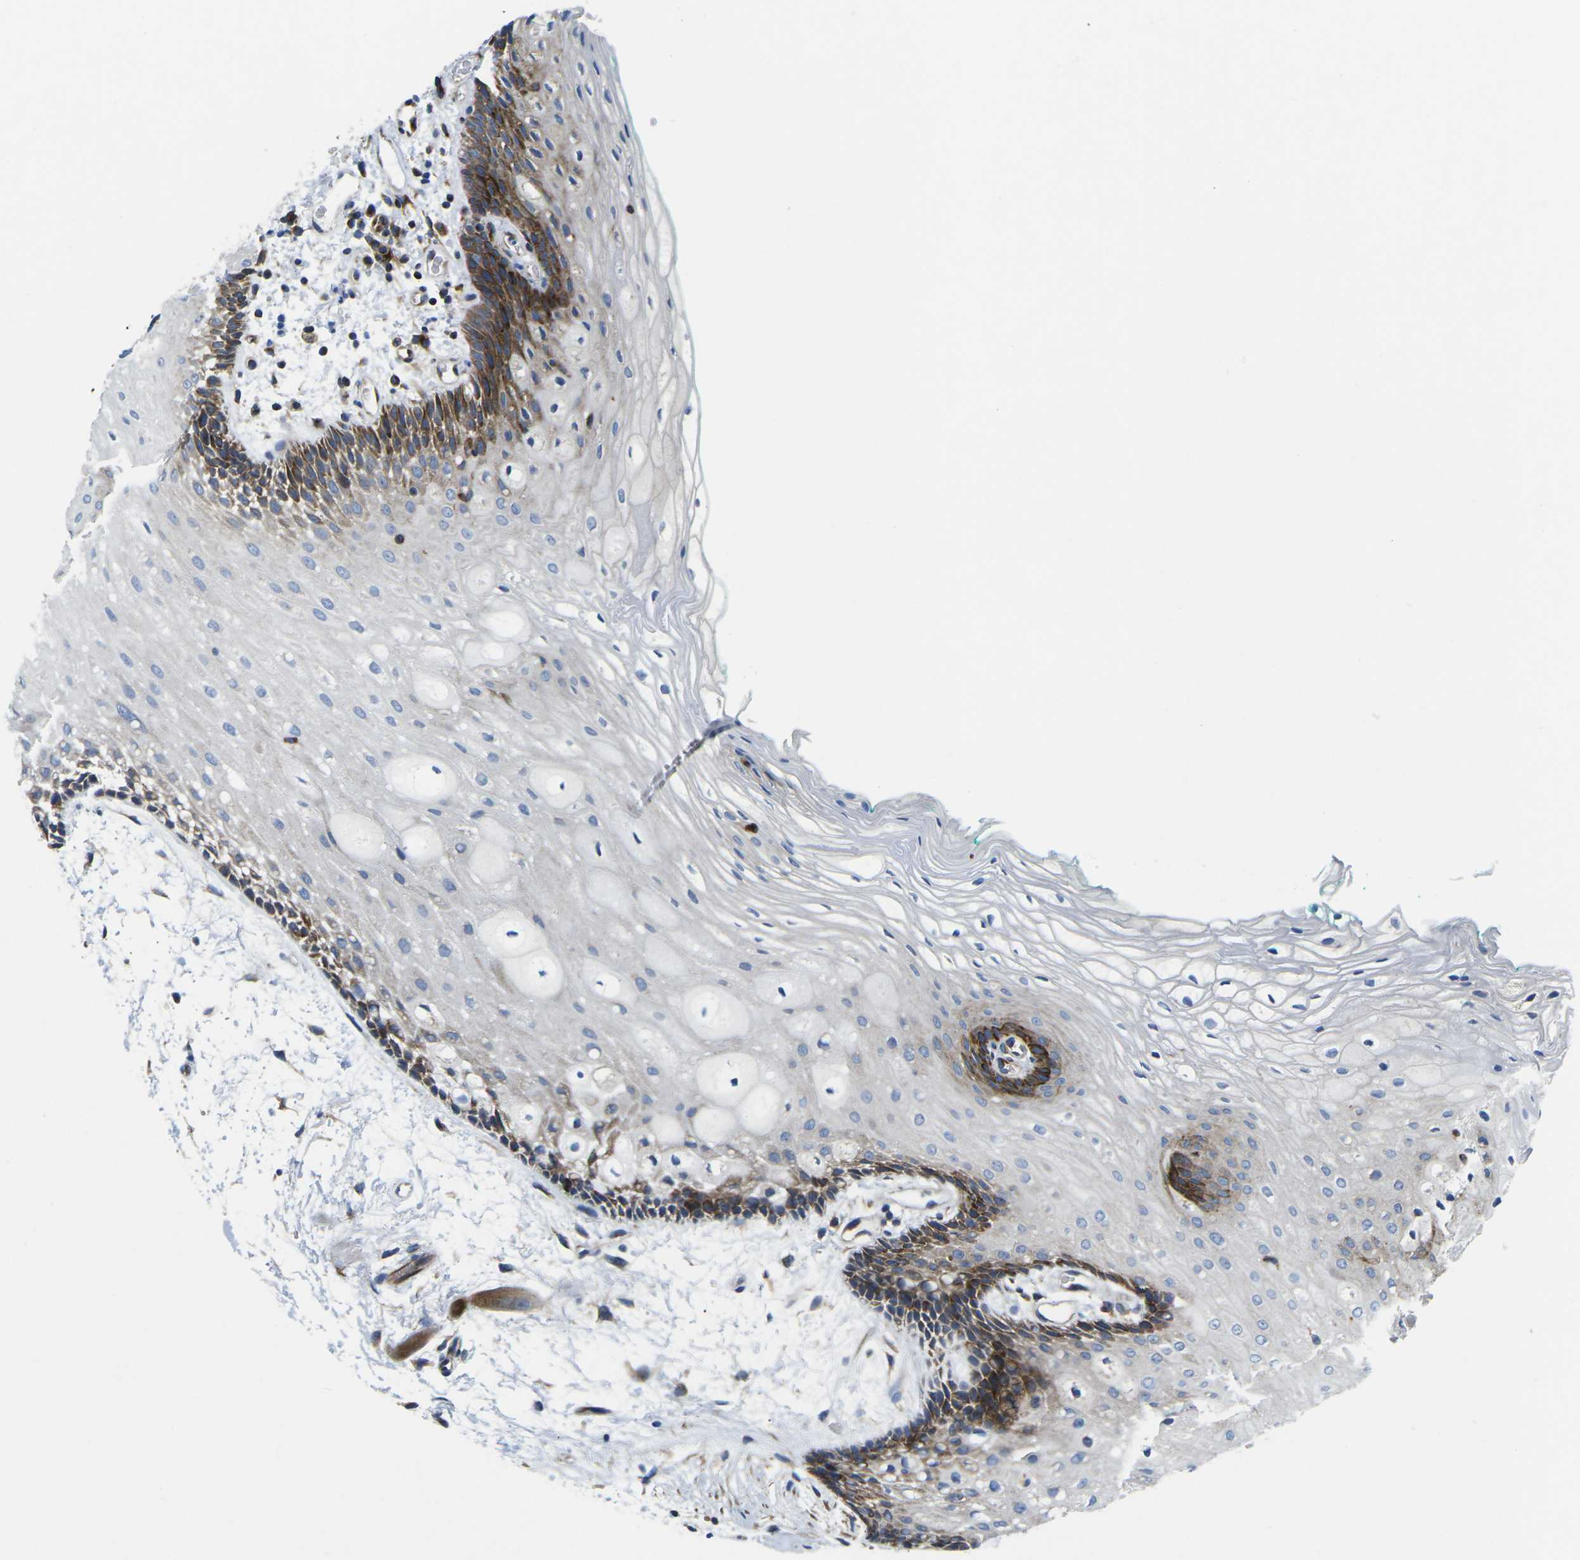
{"staining": {"intensity": "moderate", "quantity": "<25%", "location": "cytoplasmic/membranous"}, "tissue": "oral mucosa", "cell_type": "Squamous epithelial cells", "image_type": "normal", "snomed": [{"axis": "morphology", "description": "Normal tissue, NOS"}, {"axis": "topography", "description": "Skeletal muscle"}, {"axis": "topography", "description": "Oral tissue"}, {"axis": "topography", "description": "Peripheral nerve tissue"}], "caption": "A brown stain shows moderate cytoplasmic/membranous positivity of a protein in squamous epithelial cells of unremarkable oral mucosa.", "gene": "TMEFF2", "patient": {"sex": "female", "age": 84}}